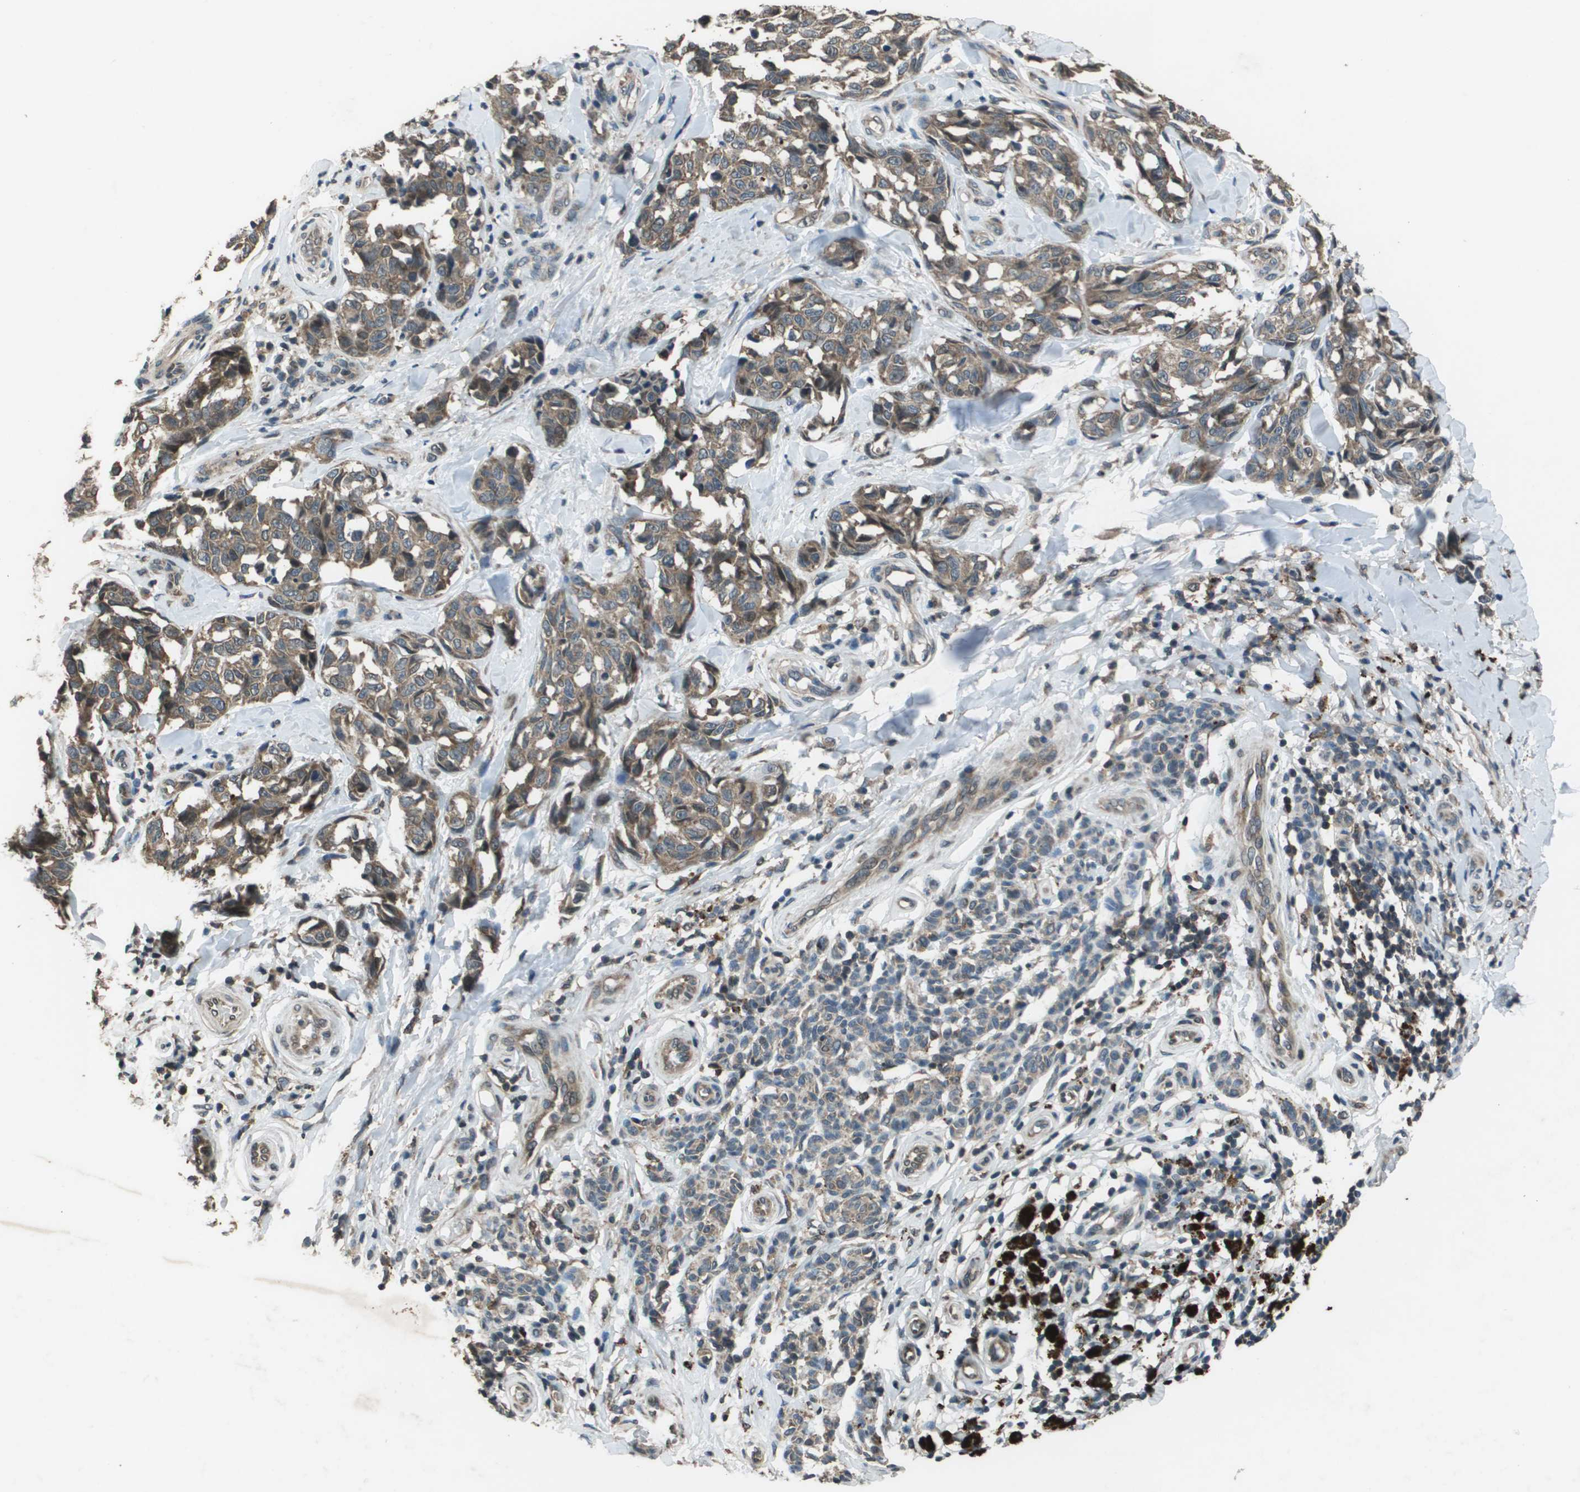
{"staining": {"intensity": "weak", "quantity": ">75%", "location": "cytoplasmic/membranous"}, "tissue": "melanoma", "cell_type": "Tumor cells", "image_type": "cancer", "snomed": [{"axis": "morphology", "description": "Malignant melanoma, NOS"}, {"axis": "topography", "description": "Skin"}], "caption": "A micrograph of malignant melanoma stained for a protein reveals weak cytoplasmic/membranous brown staining in tumor cells.", "gene": "GOSR2", "patient": {"sex": "female", "age": 64}}